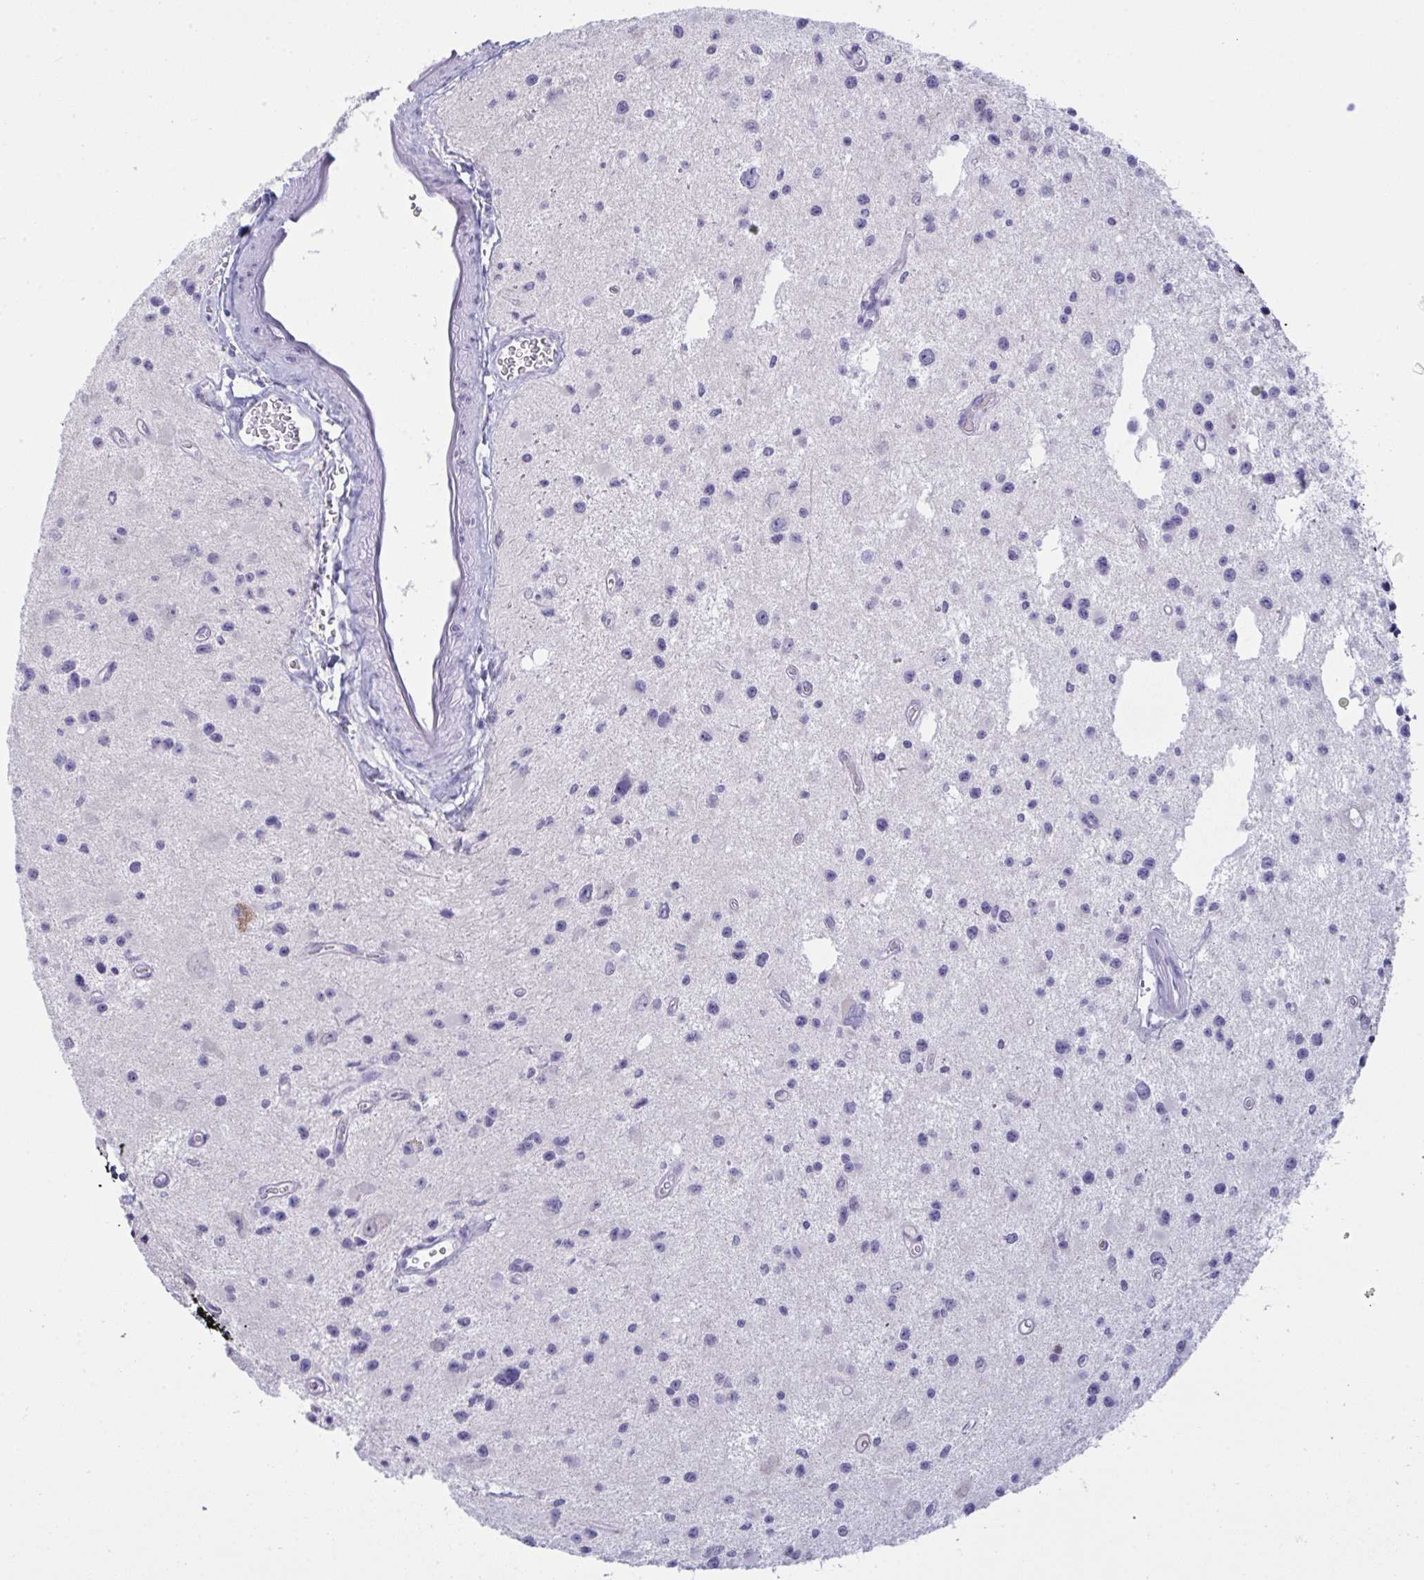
{"staining": {"intensity": "negative", "quantity": "none", "location": "none"}, "tissue": "glioma", "cell_type": "Tumor cells", "image_type": "cancer", "snomed": [{"axis": "morphology", "description": "Glioma, malignant, Low grade"}, {"axis": "topography", "description": "Brain"}], "caption": "Immunohistochemistry micrograph of human glioma stained for a protein (brown), which reveals no positivity in tumor cells.", "gene": "TENT5D", "patient": {"sex": "male", "age": 43}}